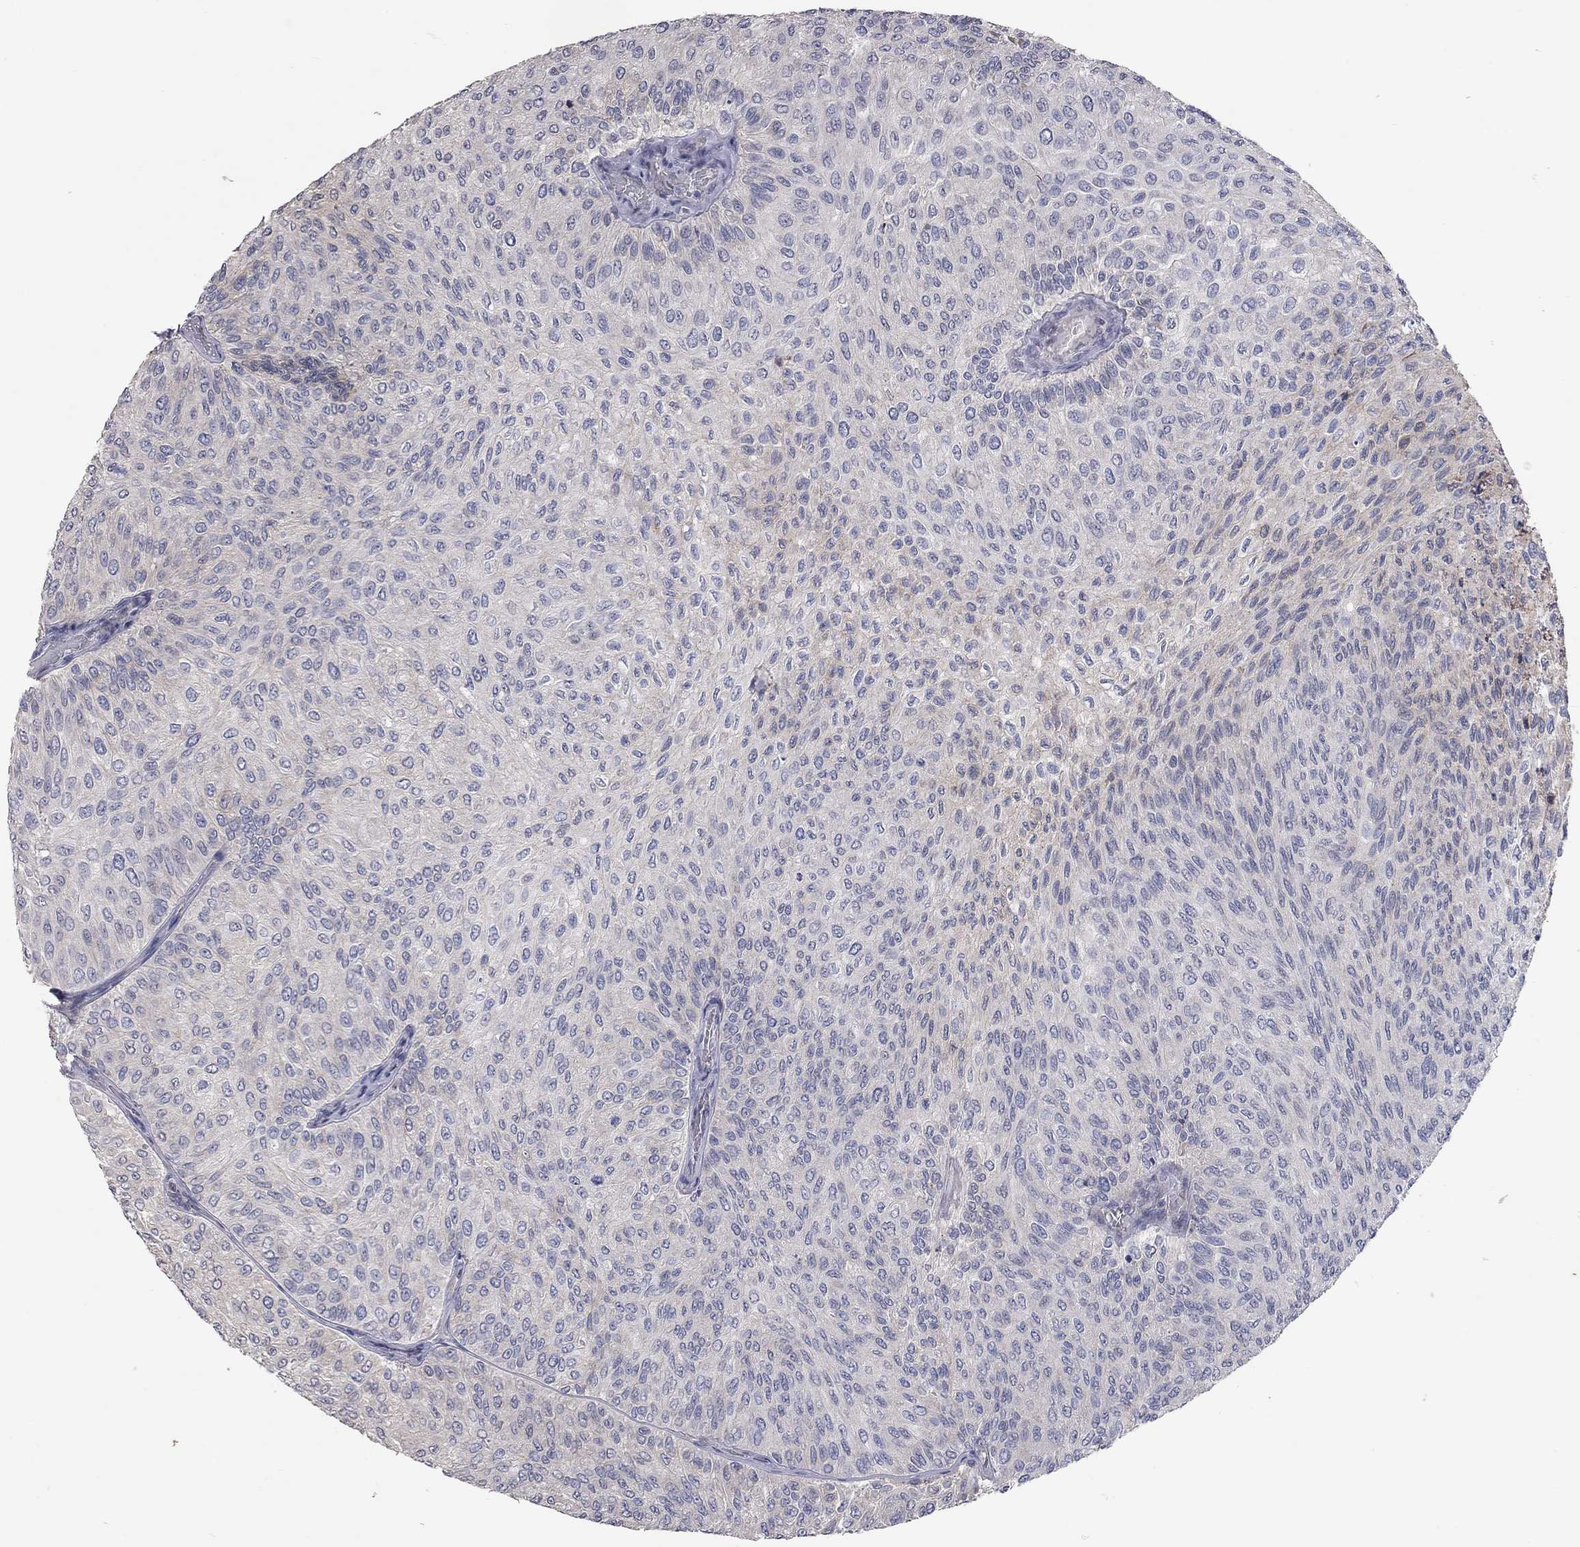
{"staining": {"intensity": "negative", "quantity": "none", "location": "none"}, "tissue": "urothelial cancer", "cell_type": "Tumor cells", "image_type": "cancer", "snomed": [{"axis": "morphology", "description": "Urothelial carcinoma, Low grade"}, {"axis": "topography", "description": "Urinary bladder"}], "caption": "This is an IHC image of urothelial cancer. There is no positivity in tumor cells.", "gene": "XAGE2", "patient": {"sex": "male", "age": 78}}